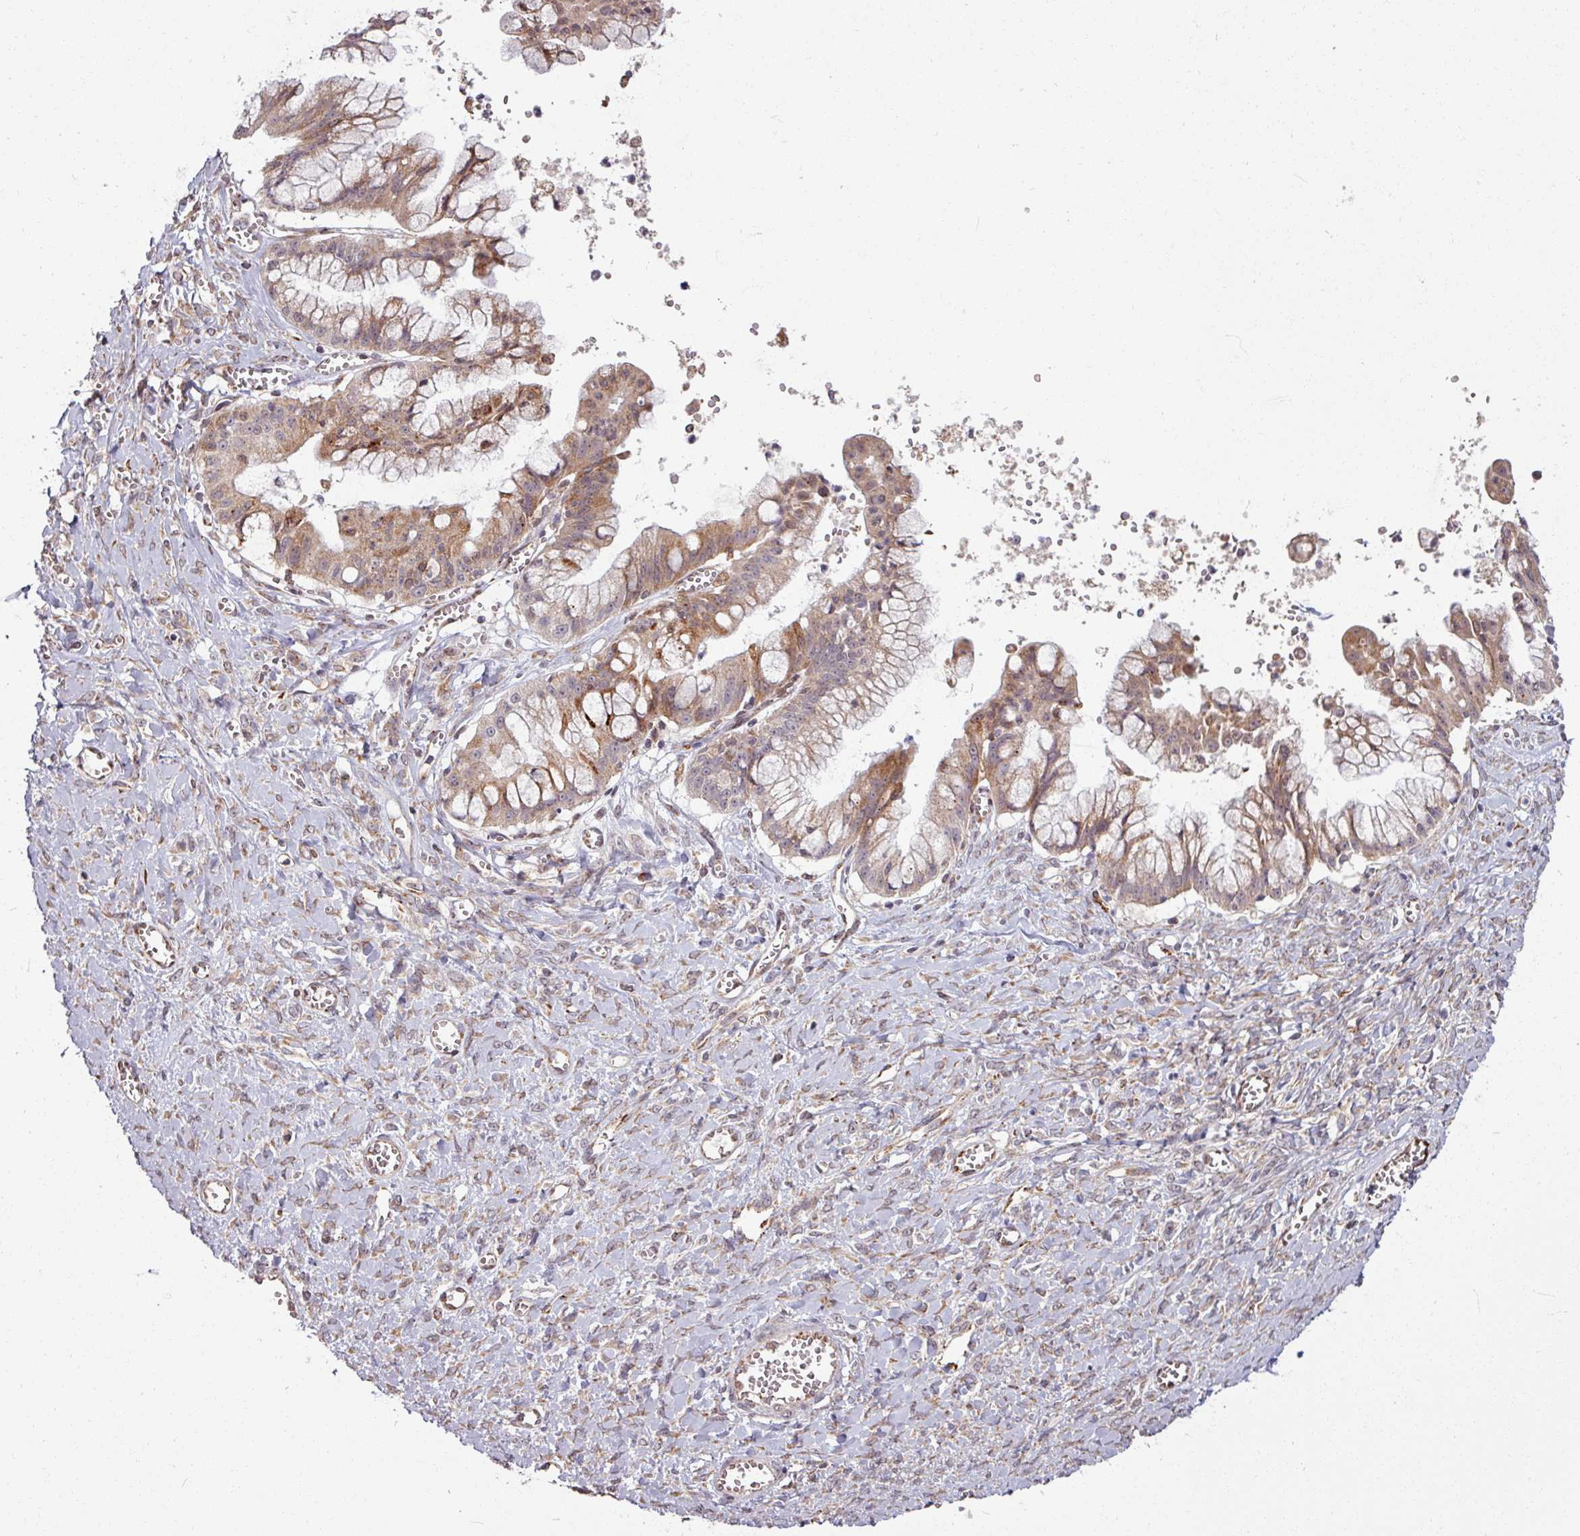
{"staining": {"intensity": "moderate", "quantity": ">75%", "location": "cytoplasmic/membranous"}, "tissue": "ovarian cancer", "cell_type": "Tumor cells", "image_type": "cancer", "snomed": [{"axis": "morphology", "description": "Cystadenocarcinoma, mucinous, NOS"}, {"axis": "topography", "description": "Ovary"}], "caption": "The micrograph reveals staining of ovarian cancer, revealing moderate cytoplasmic/membranous protein positivity (brown color) within tumor cells.", "gene": "MAGT1", "patient": {"sex": "female", "age": 70}}